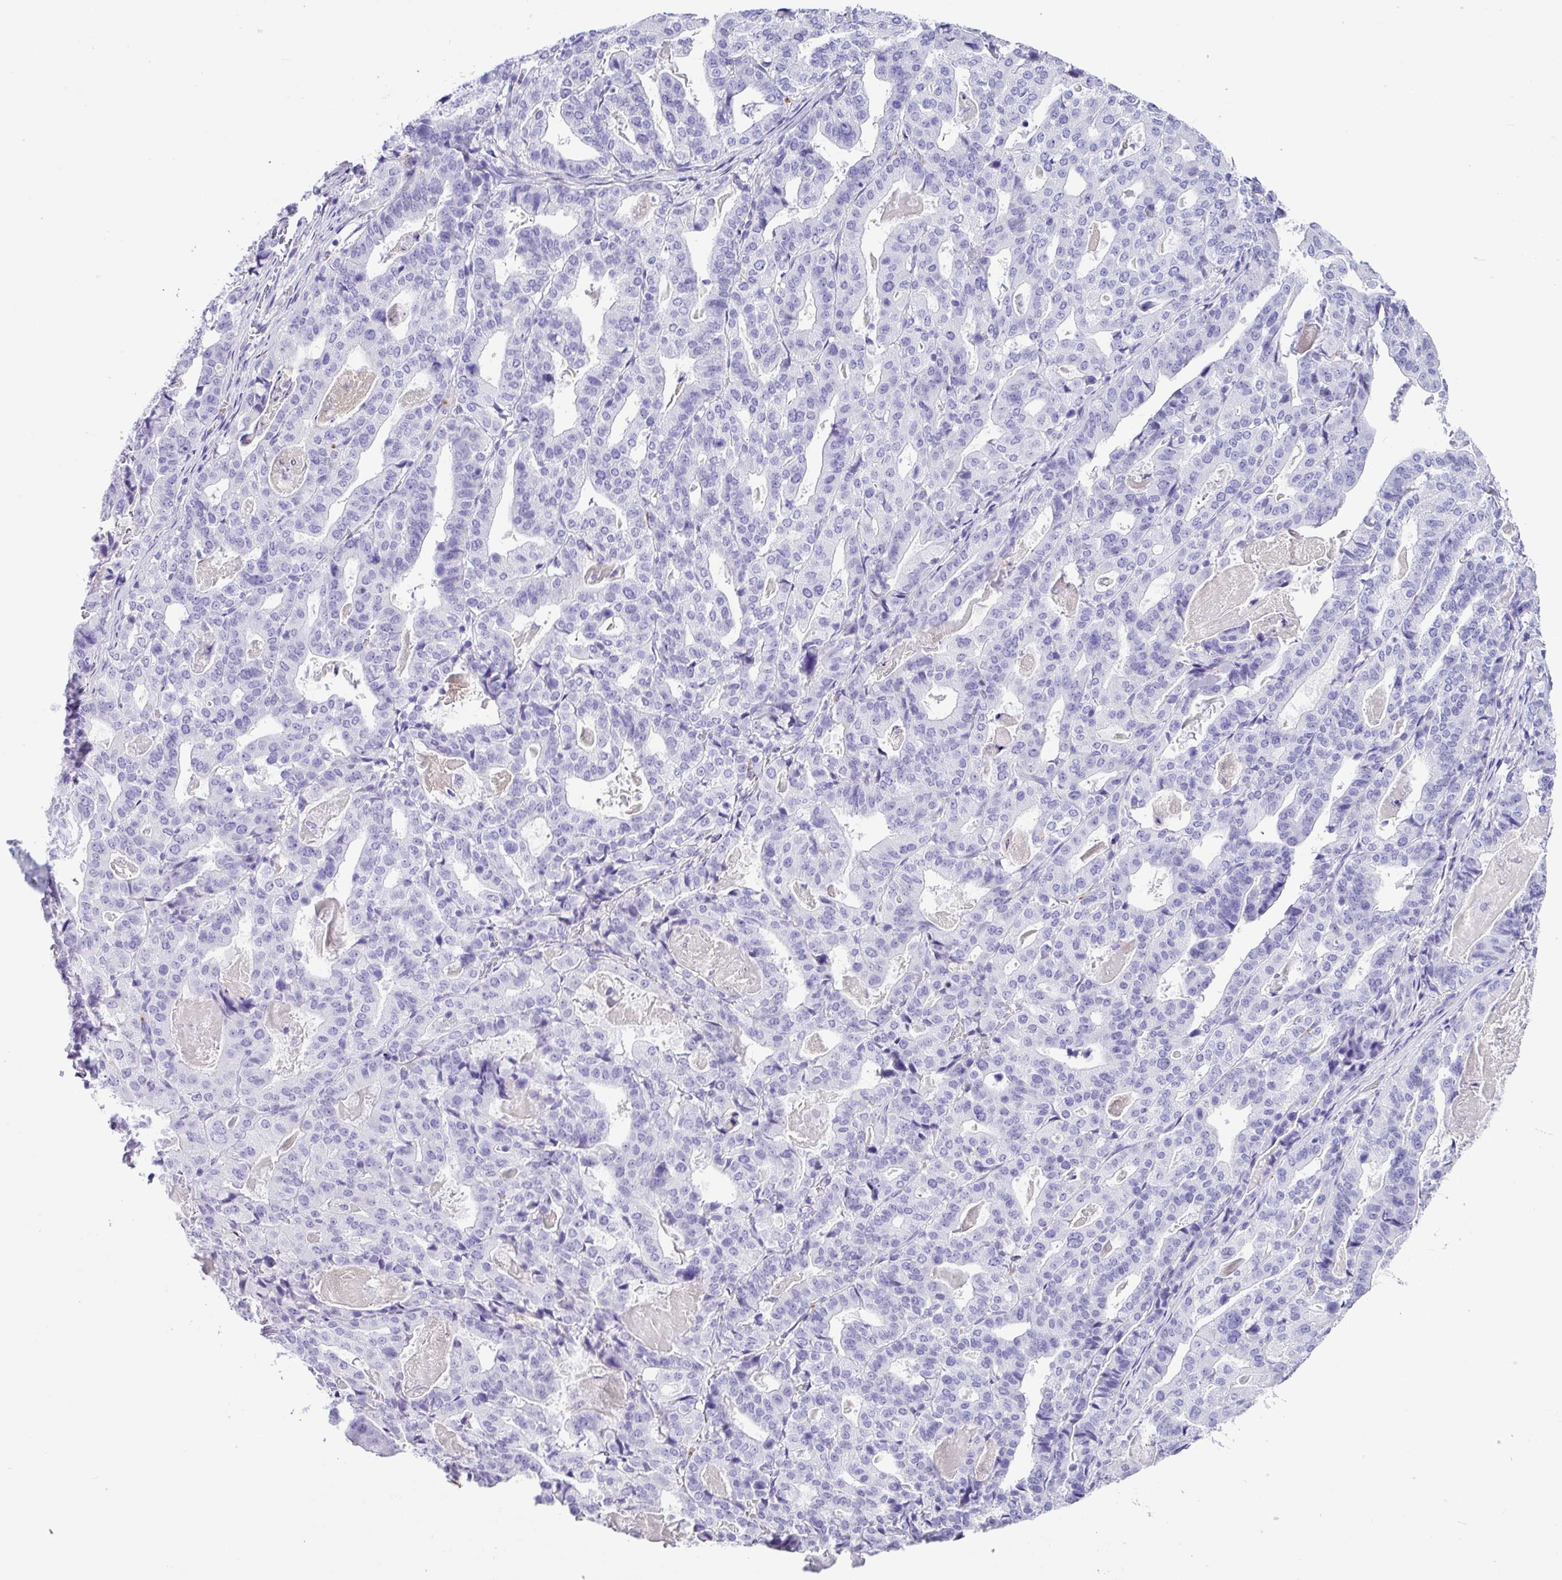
{"staining": {"intensity": "negative", "quantity": "none", "location": "none"}, "tissue": "stomach cancer", "cell_type": "Tumor cells", "image_type": "cancer", "snomed": [{"axis": "morphology", "description": "Adenocarcinoma, NOS"}, {"axis": "topography", "description": "Stomach"}], "caption": "Protein analysis of stomach cancer (adenocarcinoma) exhibits no significant staining in tumor cells.", "gene": "ZG16", "patient": {"sex": "male", "age": 48}}